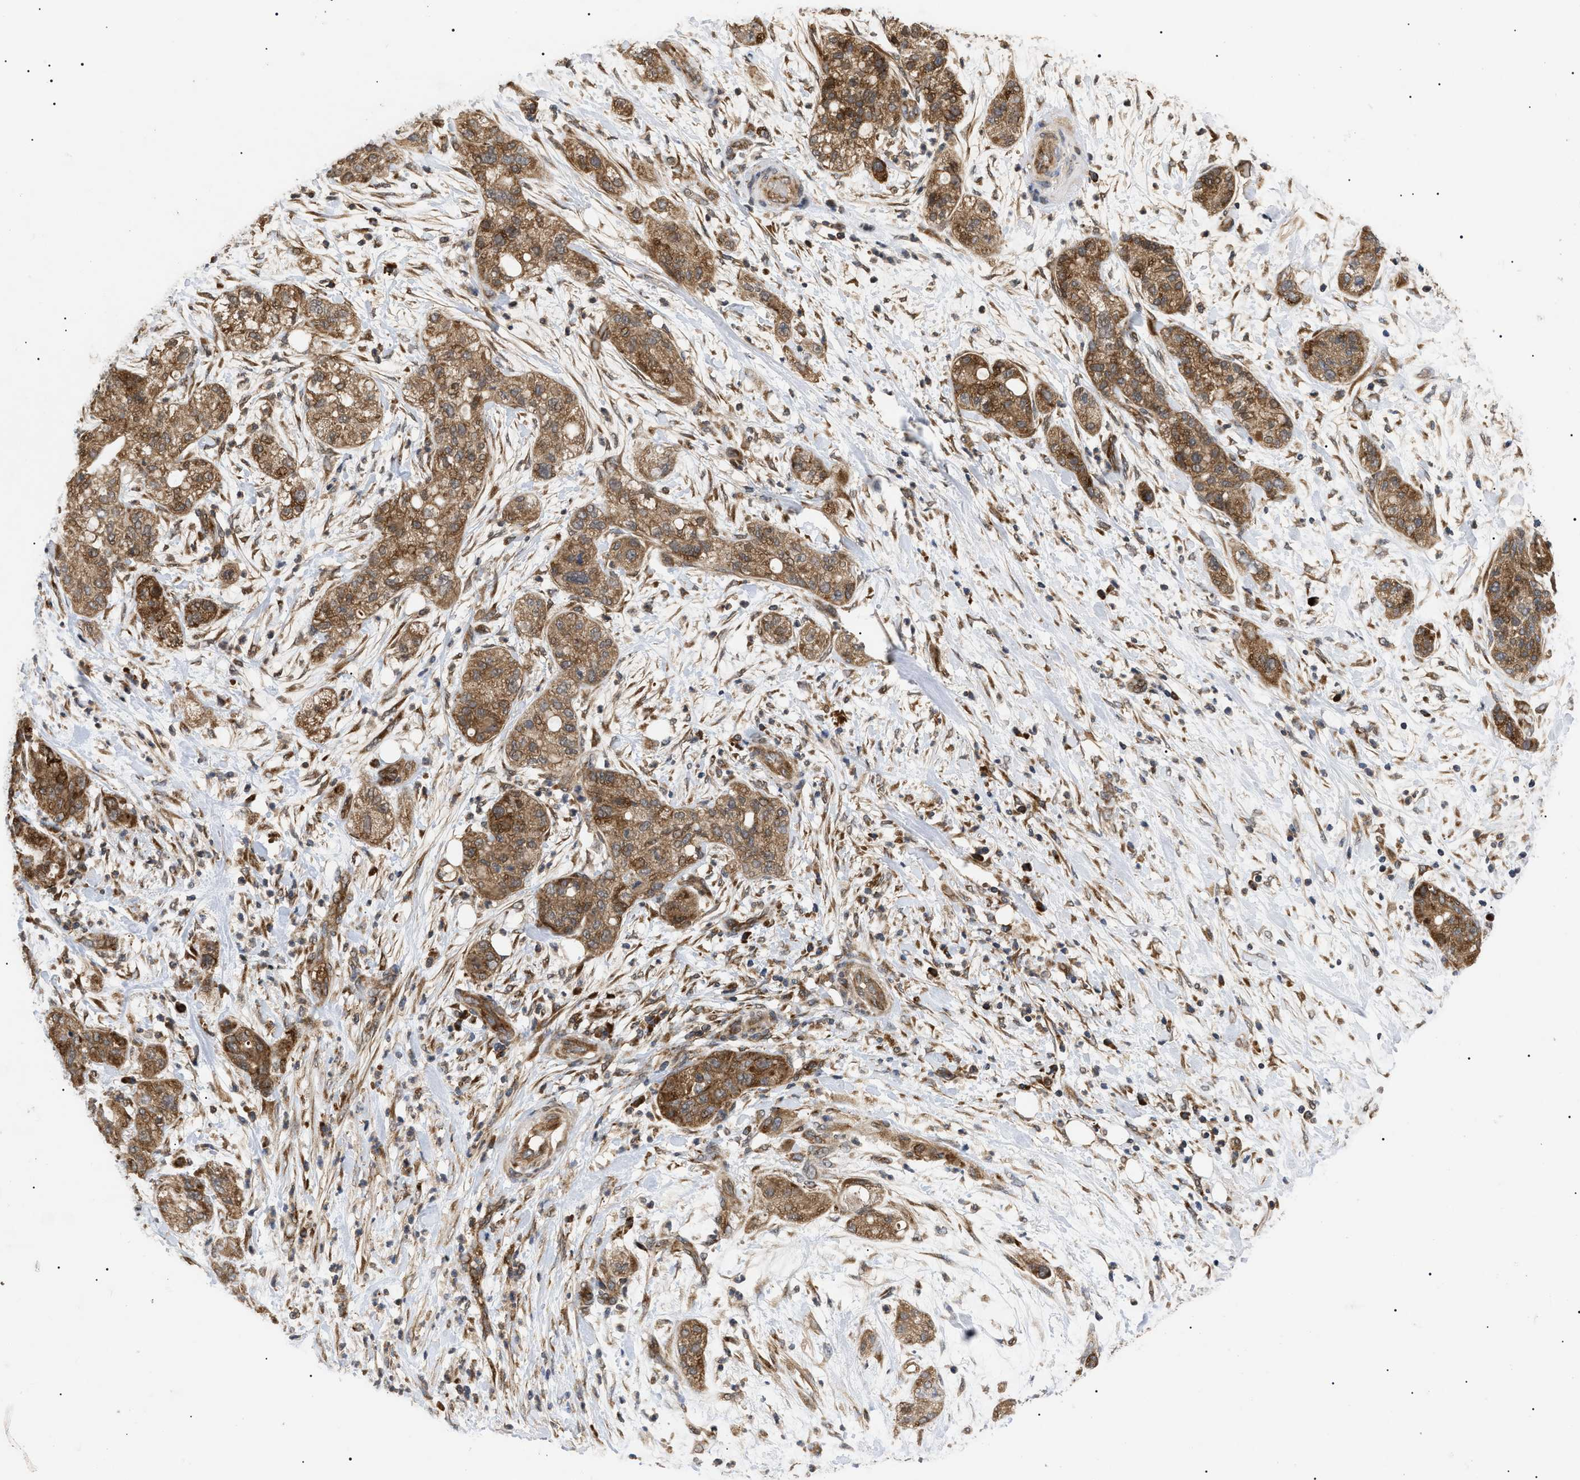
{"staining": {"intensity": "moderate", "quantity": ">75%", "location": "cytoplasmic/membranous"}, "tissue": "pancreatic cancer", "cell_type": "Tumor cells", "image_type": "cancer", "snomed": [{"axis": "morphology", "description": "Adenocarcinoma, NOS"}, {"axis": "topography", "description": "Pancreas"}], "caption": "Protein analysis of pancreatic cancer (adenocarcinoma) tissue demonstrates moderate cytoplasmic/membranous positivity in about >75% of tumor cells. (IHC, brightfield microscopy, high magnification).", "gene": "ASTL", "patient": {"sex": "female", "age": 78}}